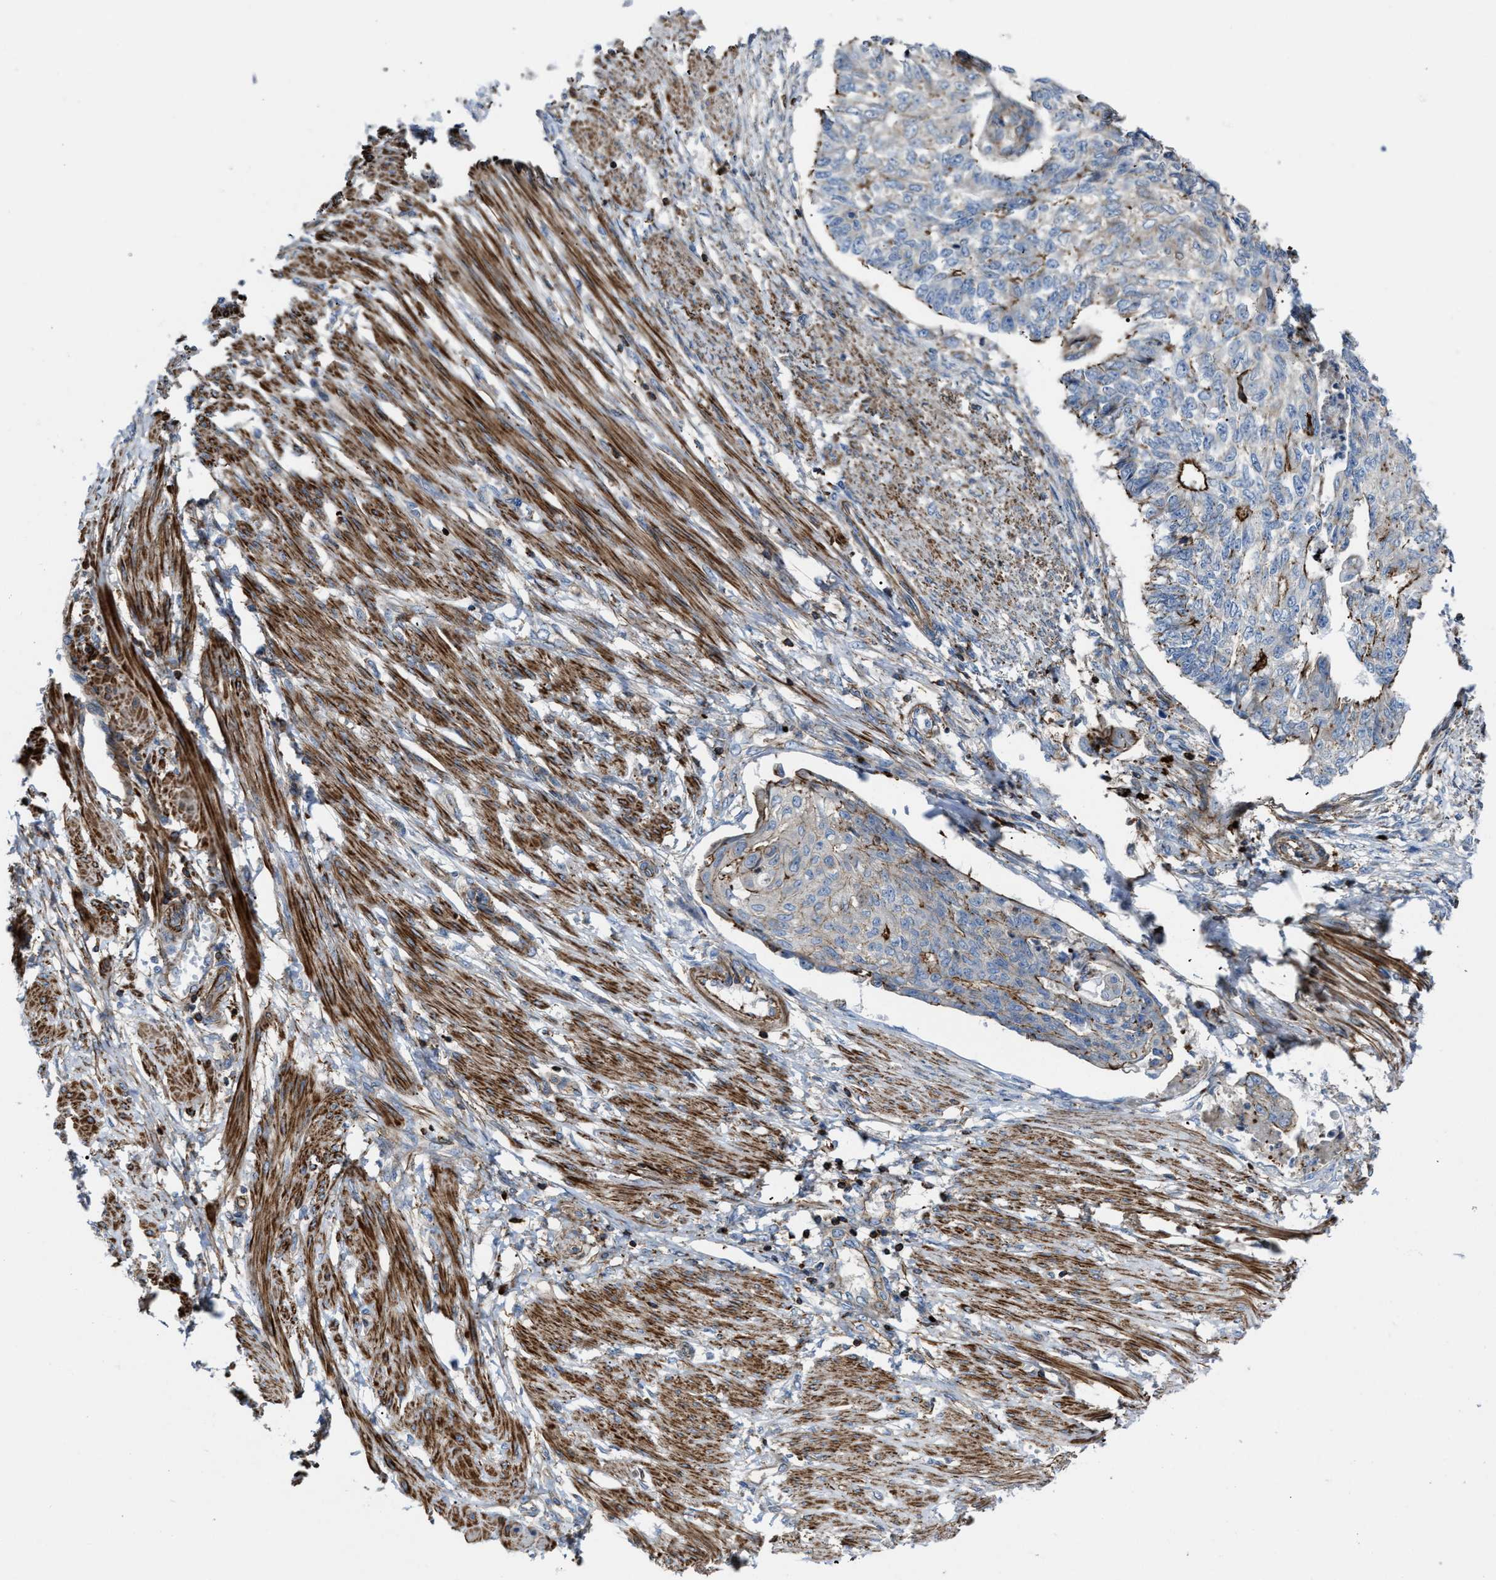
{"staining": {"intensity": "moderate", "quantity": "<25%", "location": "cytoplasmic/membranous"}, "tissue": "endometrial cancer", "cell_type": "Tumor cells", "image_type": "cancer", "snomed": [{"axis": "morphology", "description": "Adenocarcinoma, NOS"}, {"axis": "topography", "description": "Endometrium"}], "caption": "IHC (DAB (3,3'-diaminobenzidine)) staining of endometrial cancer displays moderate cytoplasmic/membranous protein expression in approximately <25% of tumor cells.", "gene": "AGPAT2", "patient": {"sex": "female", "age": 32}}